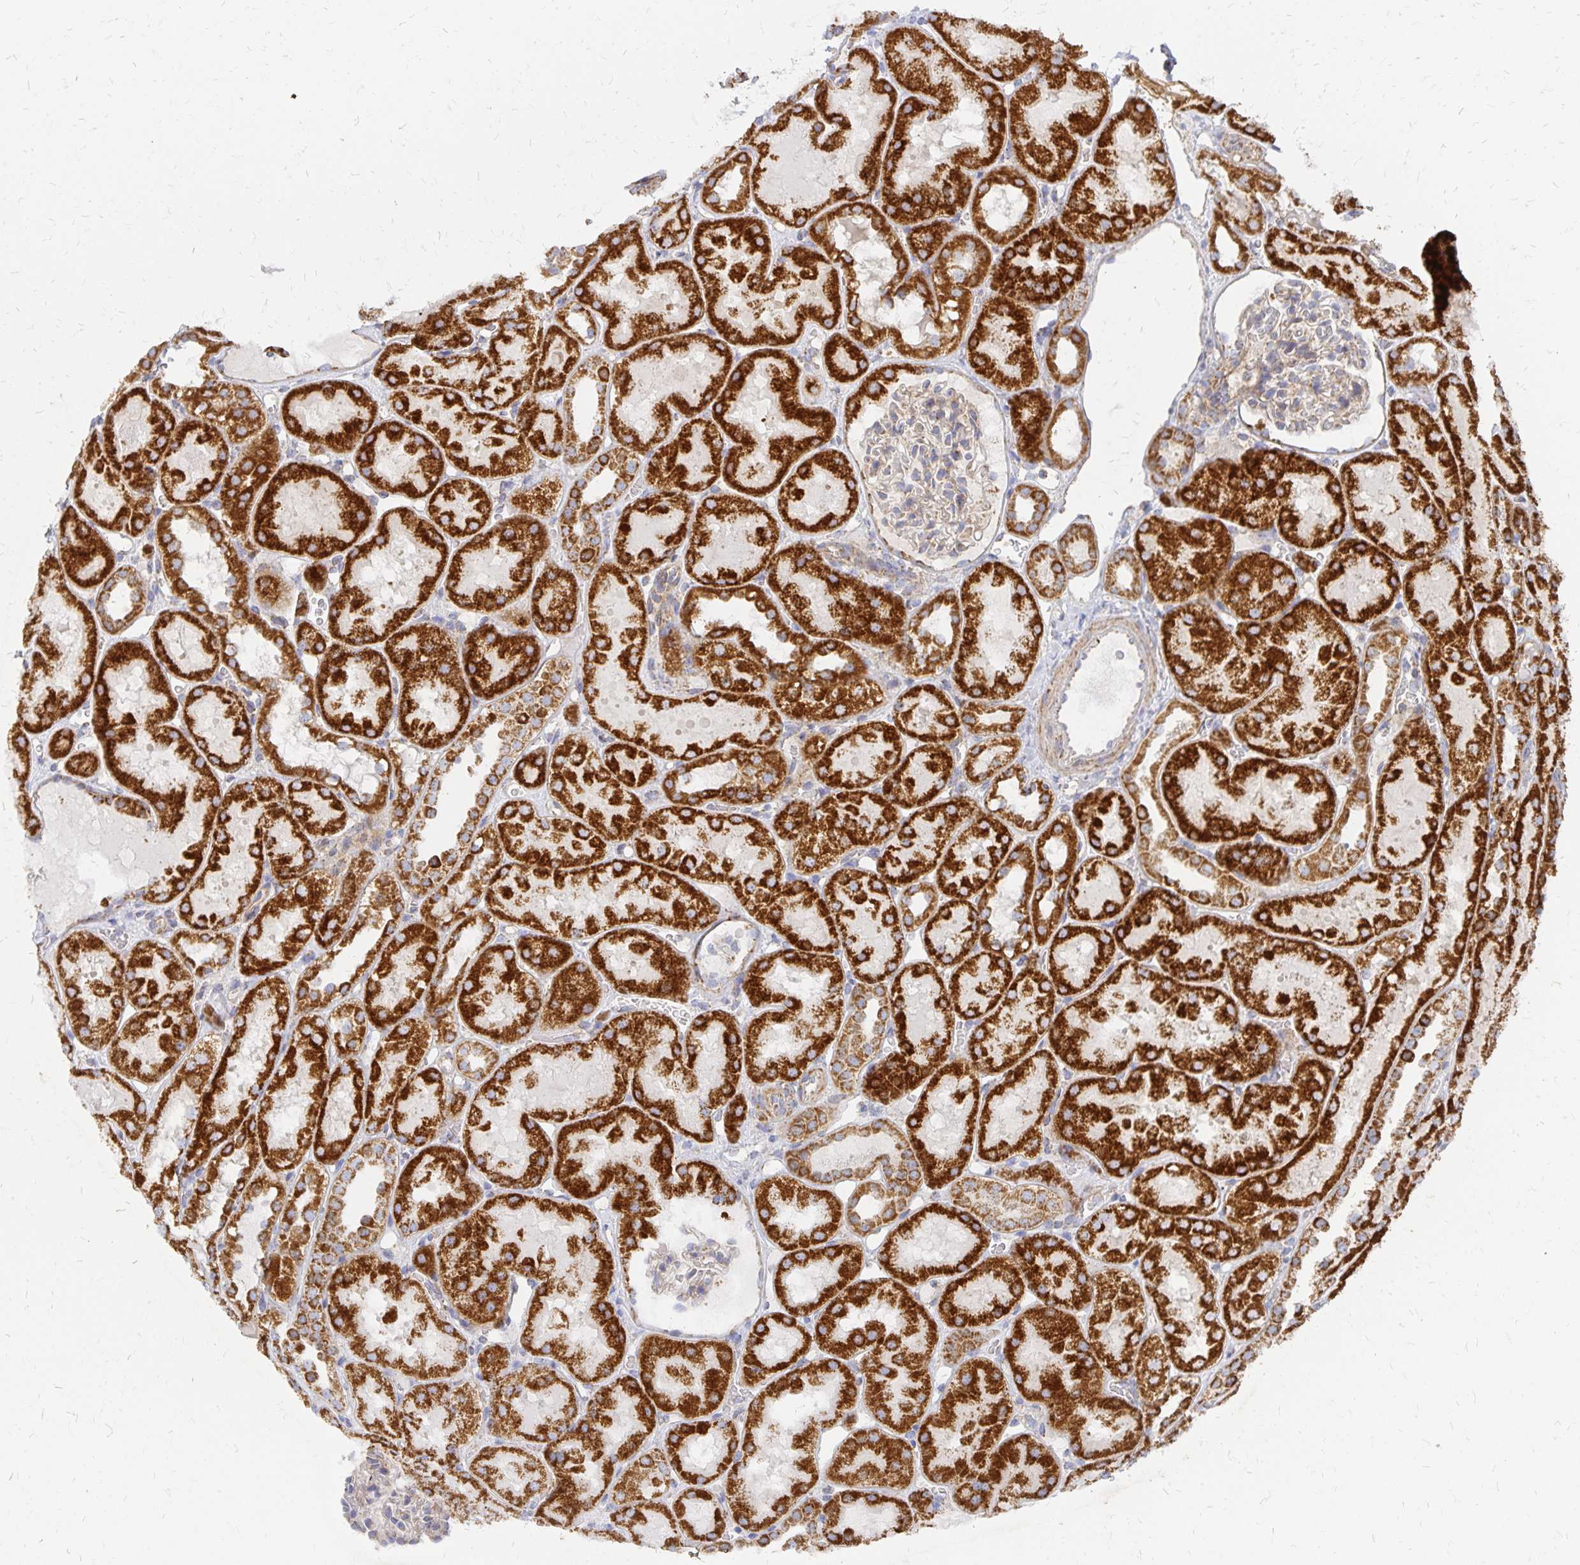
{"staining": {"intensity": "weak", "quantity": ">75%", "location": "cytoplasmic/membranous"}, "tissue": "kidney", "cell_type": "Cells in glomeruli", "image_type": "normal", "snomed": [{"axis": "morphology", "description": "Normal tissue, NOS"}, {"axis": "topography", "description": "Kidney"}, {"axis": "topography", "description": "Urinary bladder"}], "caption": "Immunohistochemistry photomicrograph of normal human kidney stained for a protein (brown), which demonstrates low levels of weak cytoplasmic/membranous expression in approximately >75% of cells in glomeruli.", "gene": "STOML2", "patient": {"sex": "male", "age": 16}}